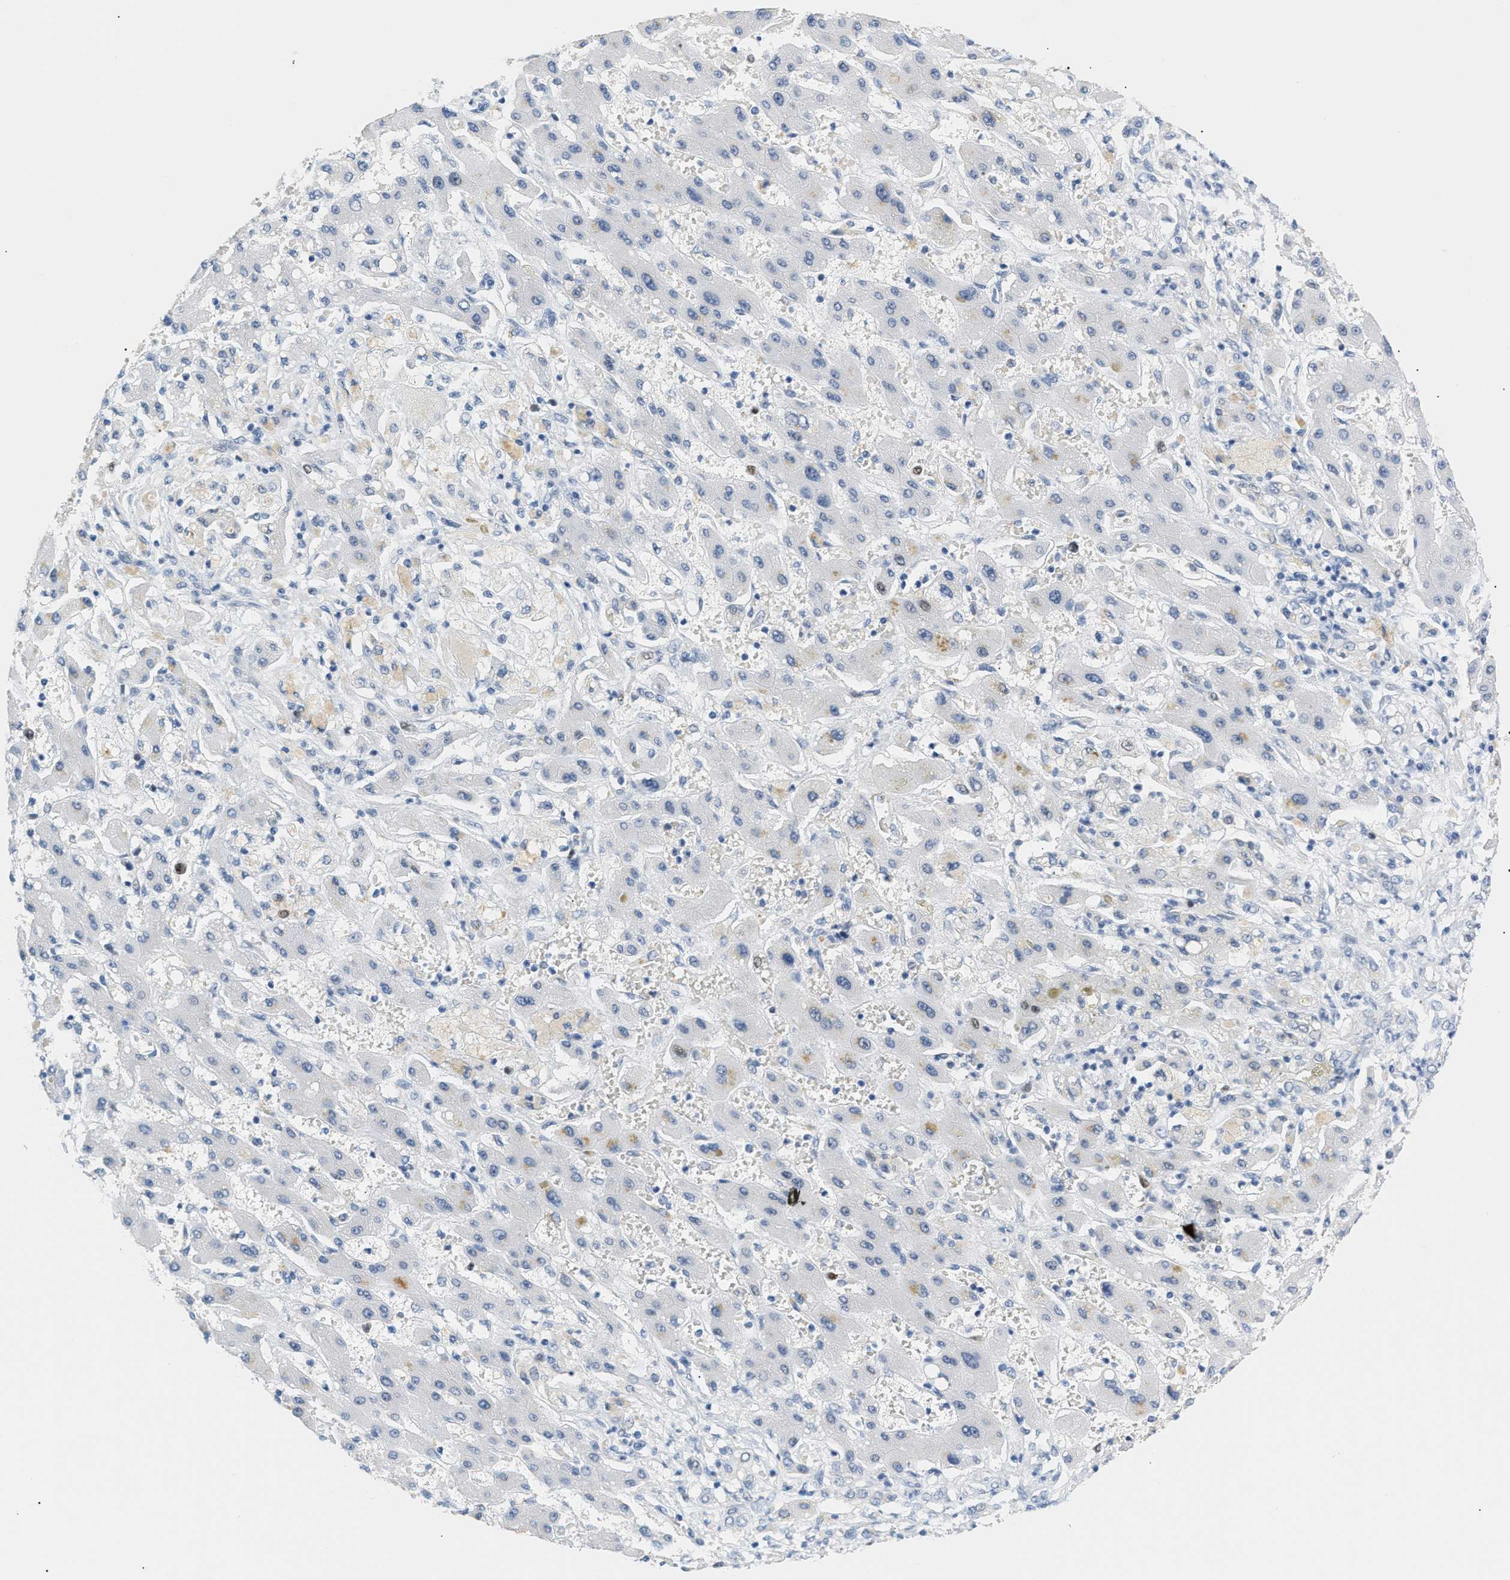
{"staining": {"intensity": "negative", "quantity": "none", "location": "none"}, "tissue": "liver cancer", "cell_type": "Tumor cells", "image_type": "cancer", "snomed": [{"axis": "morphology", "description": "Cholangiocarcinoma"}, {"axis": "topography", "description": "Liver"}], "caption": "Photomicrograph shows no significant protein expression in tumor cells of cholangiocarcinoma (liver).", "gene": "MCM7", "patient": {"sex": "male", "age": 50}}